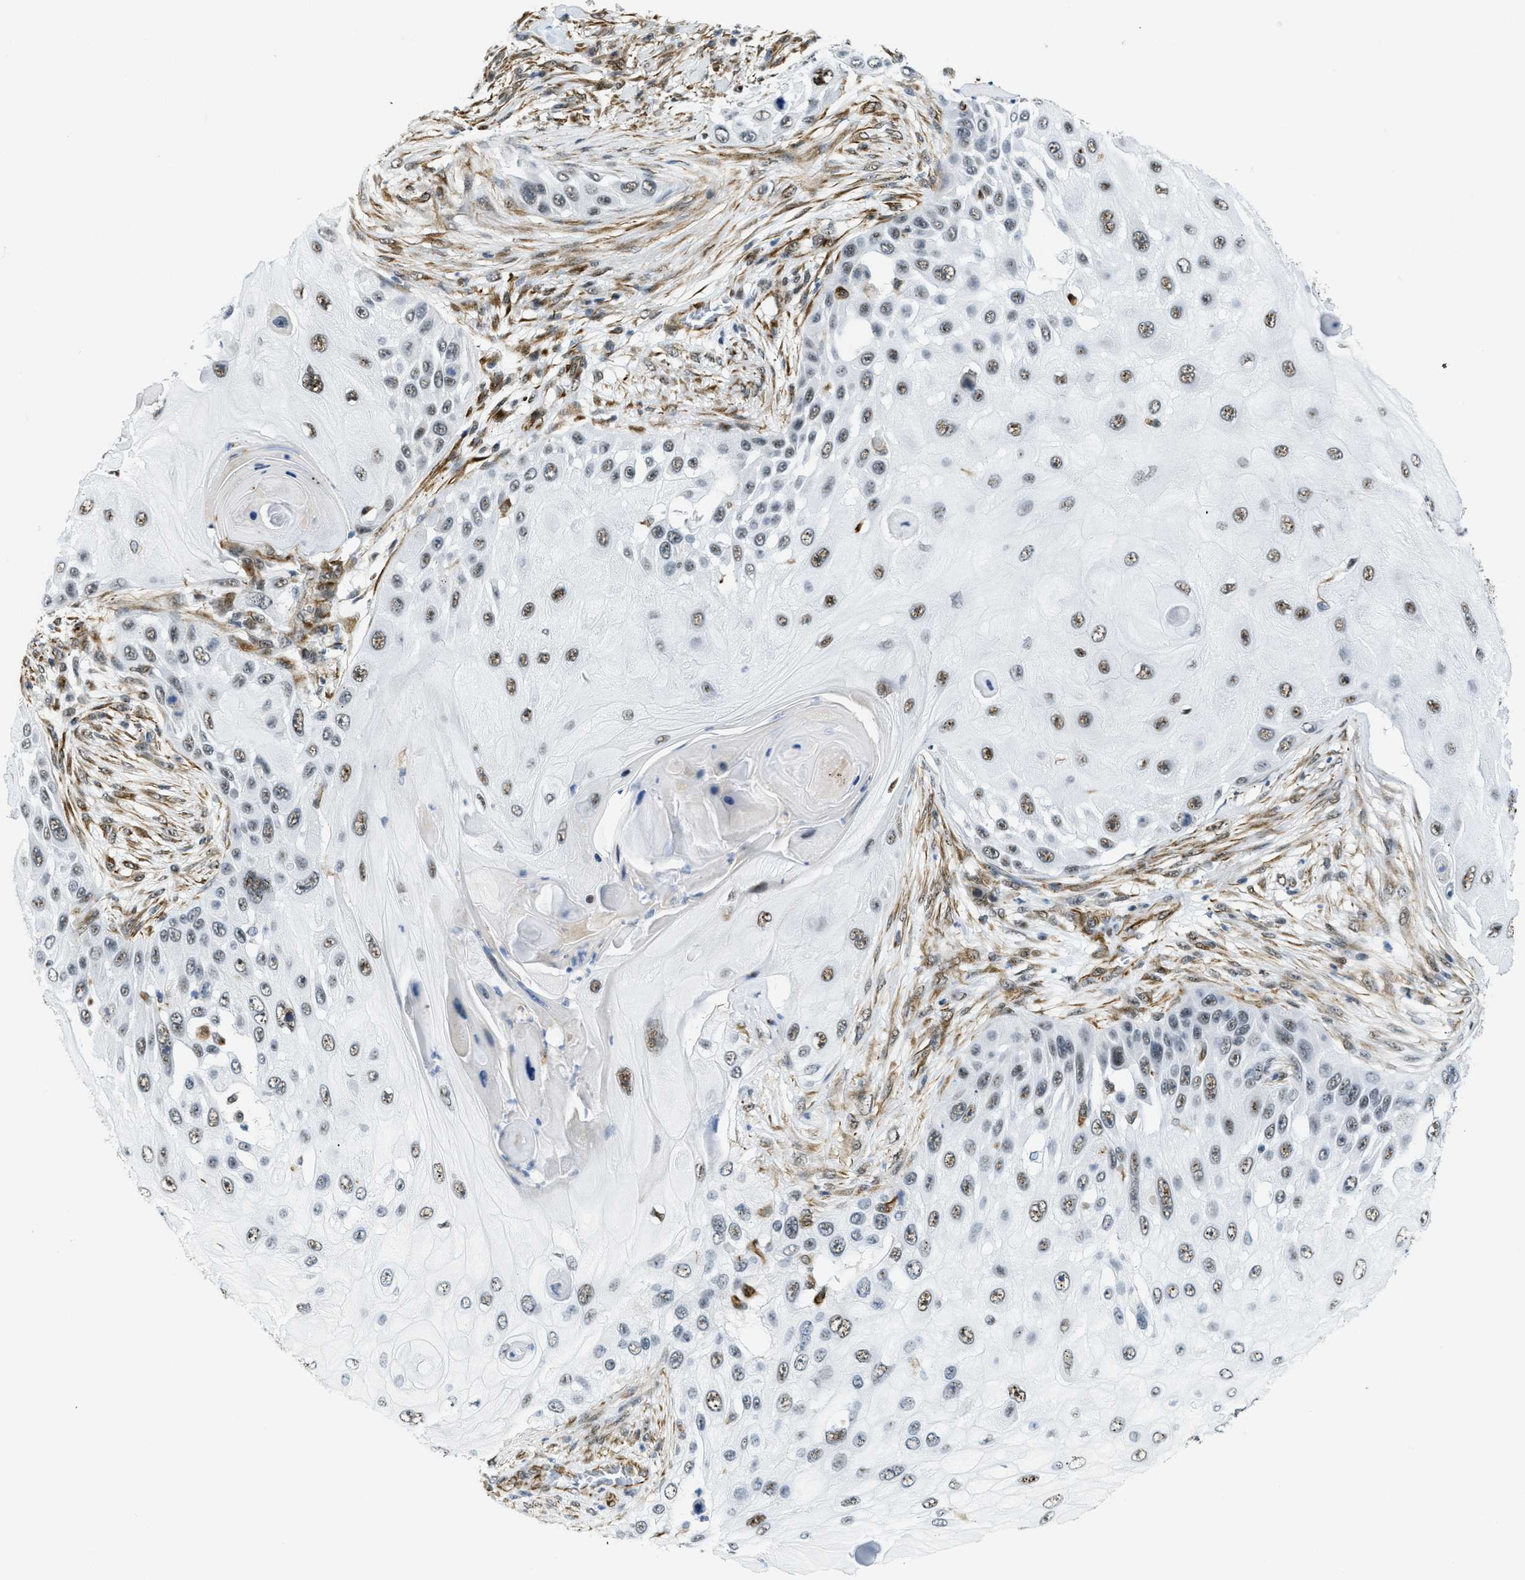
{"staining": {"intensity": "moderate", "quantity": ">75%", "location": "nuclear"}, "tissue": "skin cancer", "cell_type": "Tumor cells", "image_type": "cancer", "snomed": [{"axis": "morphology", "description": "Squamous cell carcinoma, NOS"}, {"axis": "topography", "description": "Skin"}], "caption": "IHC photomicrograph of neoplastic tissue: human squamous cell carcinoma (skin) stained using IHC displays medium levels of moderate protein expression localized specifically in the nuclear of tumor cells, appearing as a nuclear brown color.", "gene": "LRRC8B", "patient": {"sex": "female", "age": 44}}